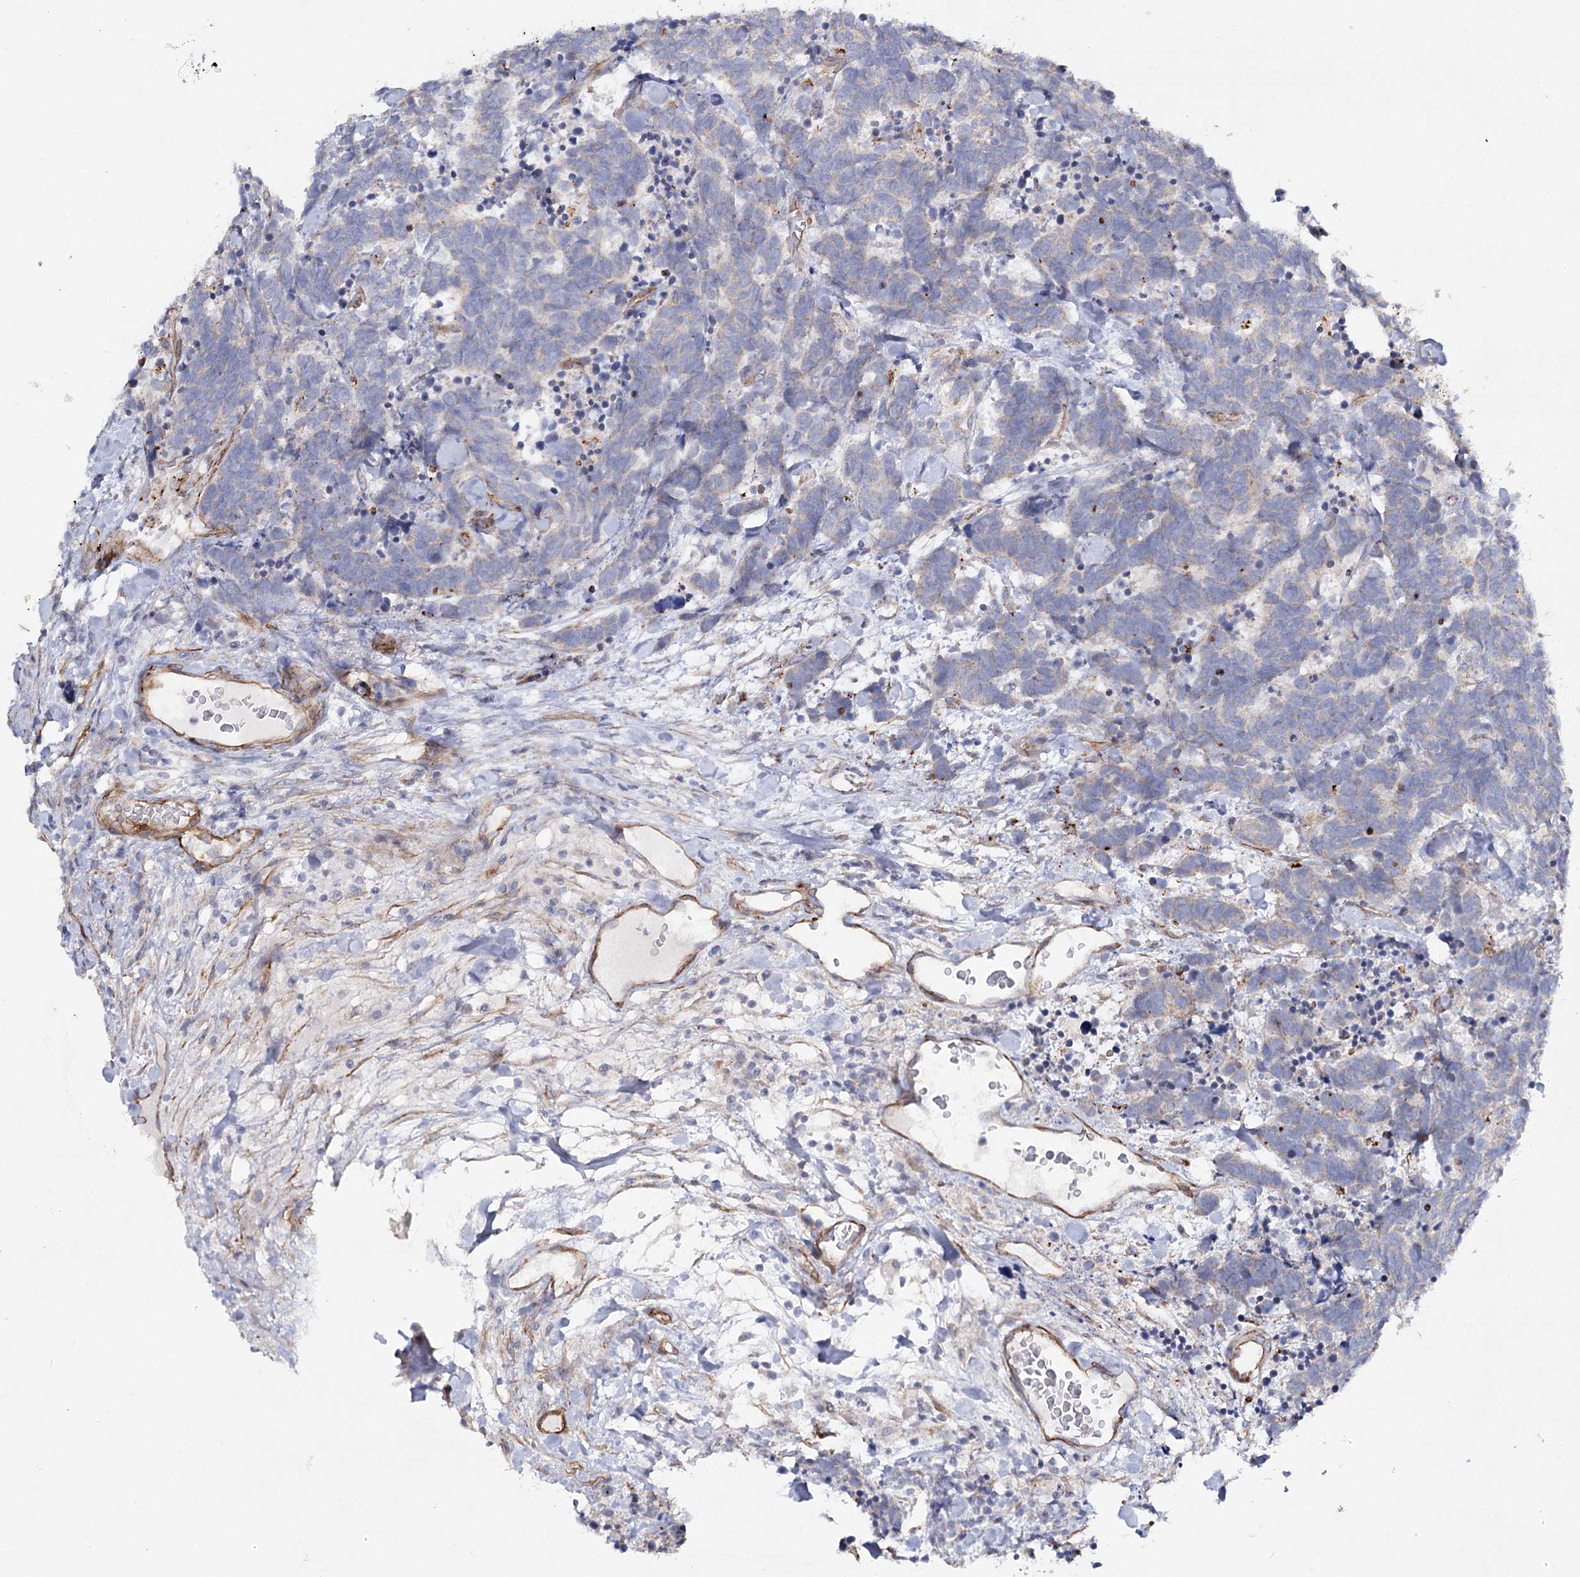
{"staining": {"intensity": "negative", "quantity": "none", "location": "none"}, "tissue": "carcinoid", "cell_type": "Tumor cells", "image_type": "cancer", "snomed": [{"axis": "morphology", "description": "Carcinoma, NOS"}, {"axis": "morphology", "description": "Carcinoid, malignant, NOS"}, {"axis": "topography", "description": "Urinary bladder"}], "caption": "An immunohistochemistry (IHC) histopathology image of malignant carcinoid is shown. There is no staining in tumor cells of malignant carcinoid. (DAB immunohistochemistry (IHC), high magnification).", "gene": "TMEM164", "patient": {"sex": "male", "age": 57}}